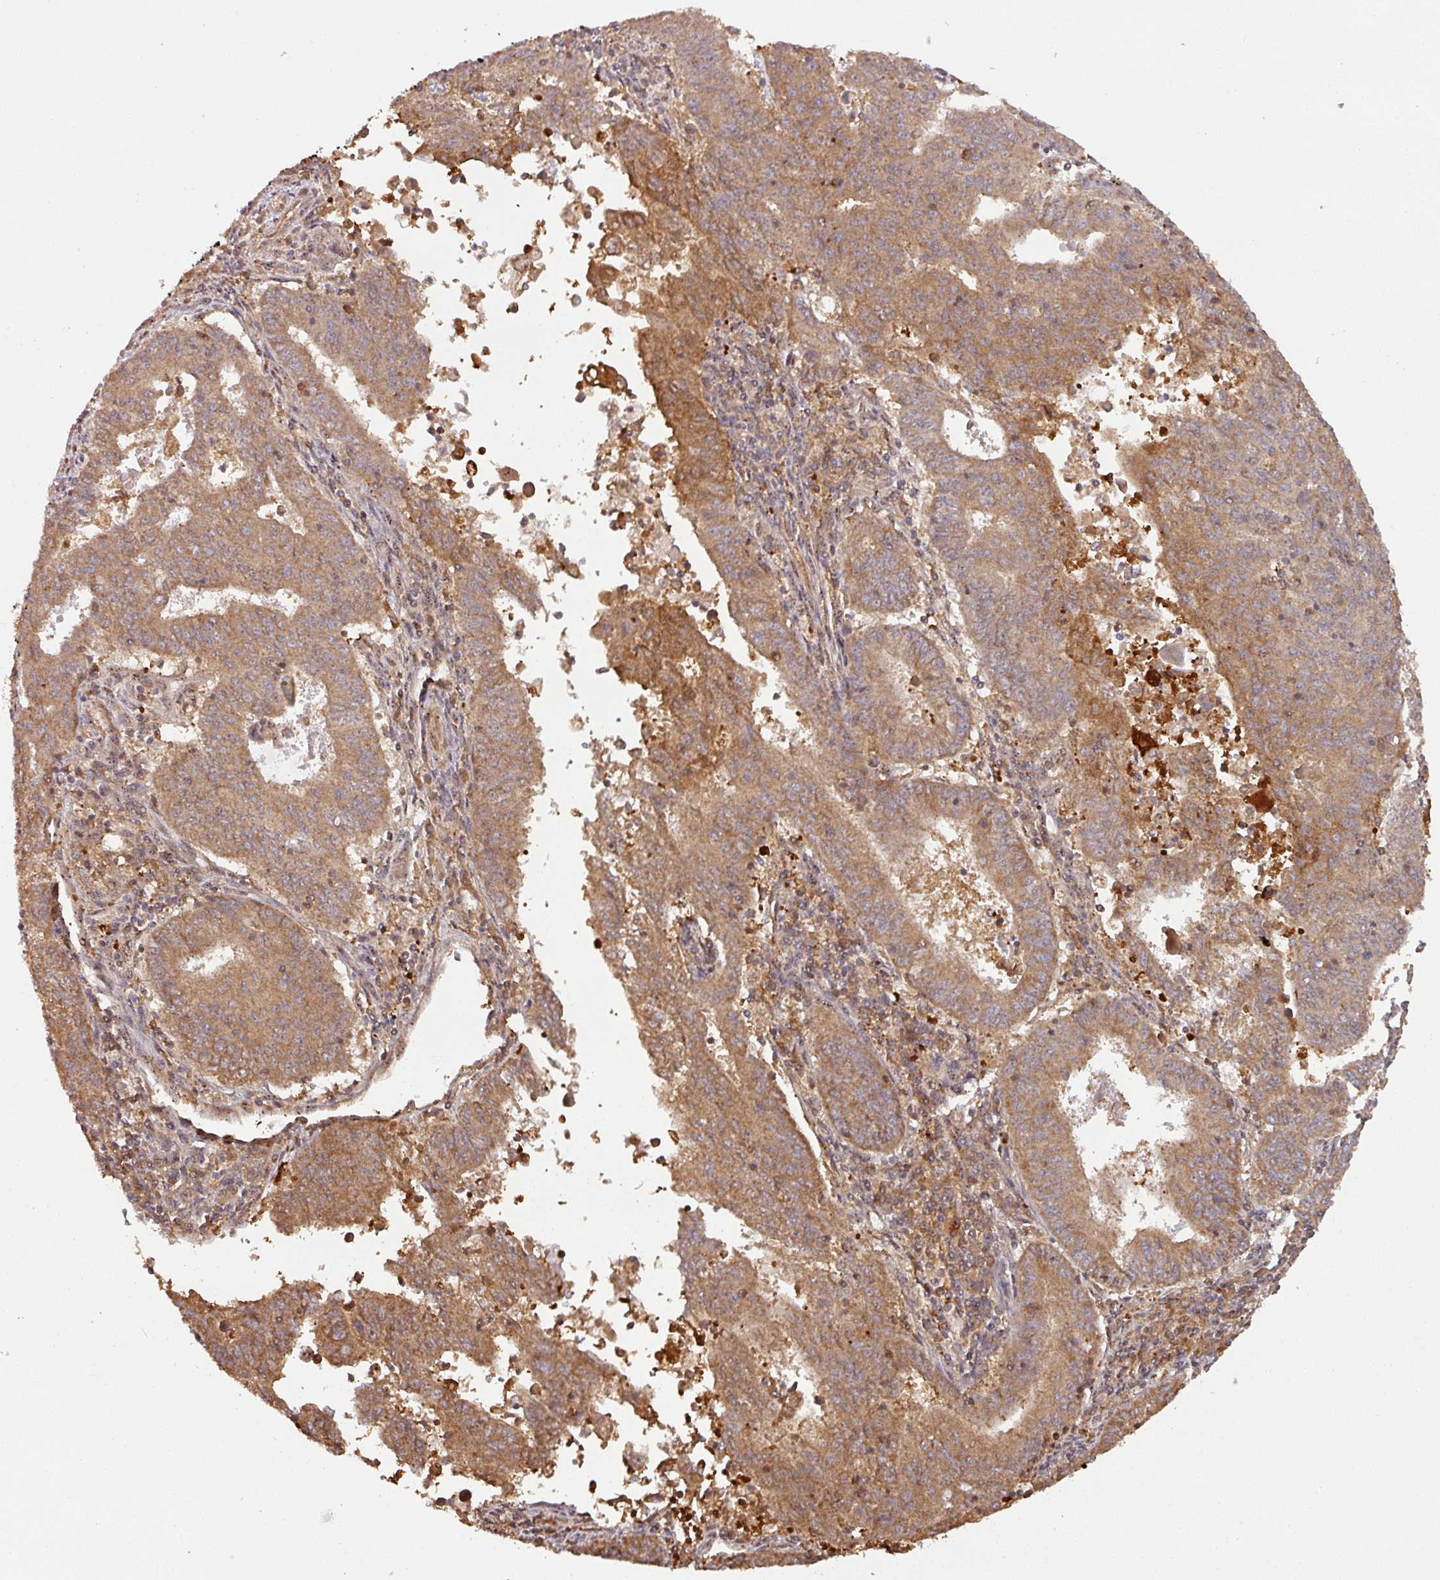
{"staining": {"intensity": "moderate", "quantity": ">75%", "location": "cytoplasmic/membranous"}, "tissue": "endometrial cancer", "cell_type": "Tumor cells", "image_type": "cancer", "snomed": [{"axis": "morphology", "description": "Adenocarcinoma, NOS"}, {"axis": "topography", "description": "Endometrium"}], "caption": "Immunohistochemical staining of endometrial cancer (adenocarcinoma) reveals medium levels of moderate cytoplasmic/membranous expression in approximately >75% of tumor cells.", "gene": "ZNF322", "patient": {"sex": "female", "age": 59}}